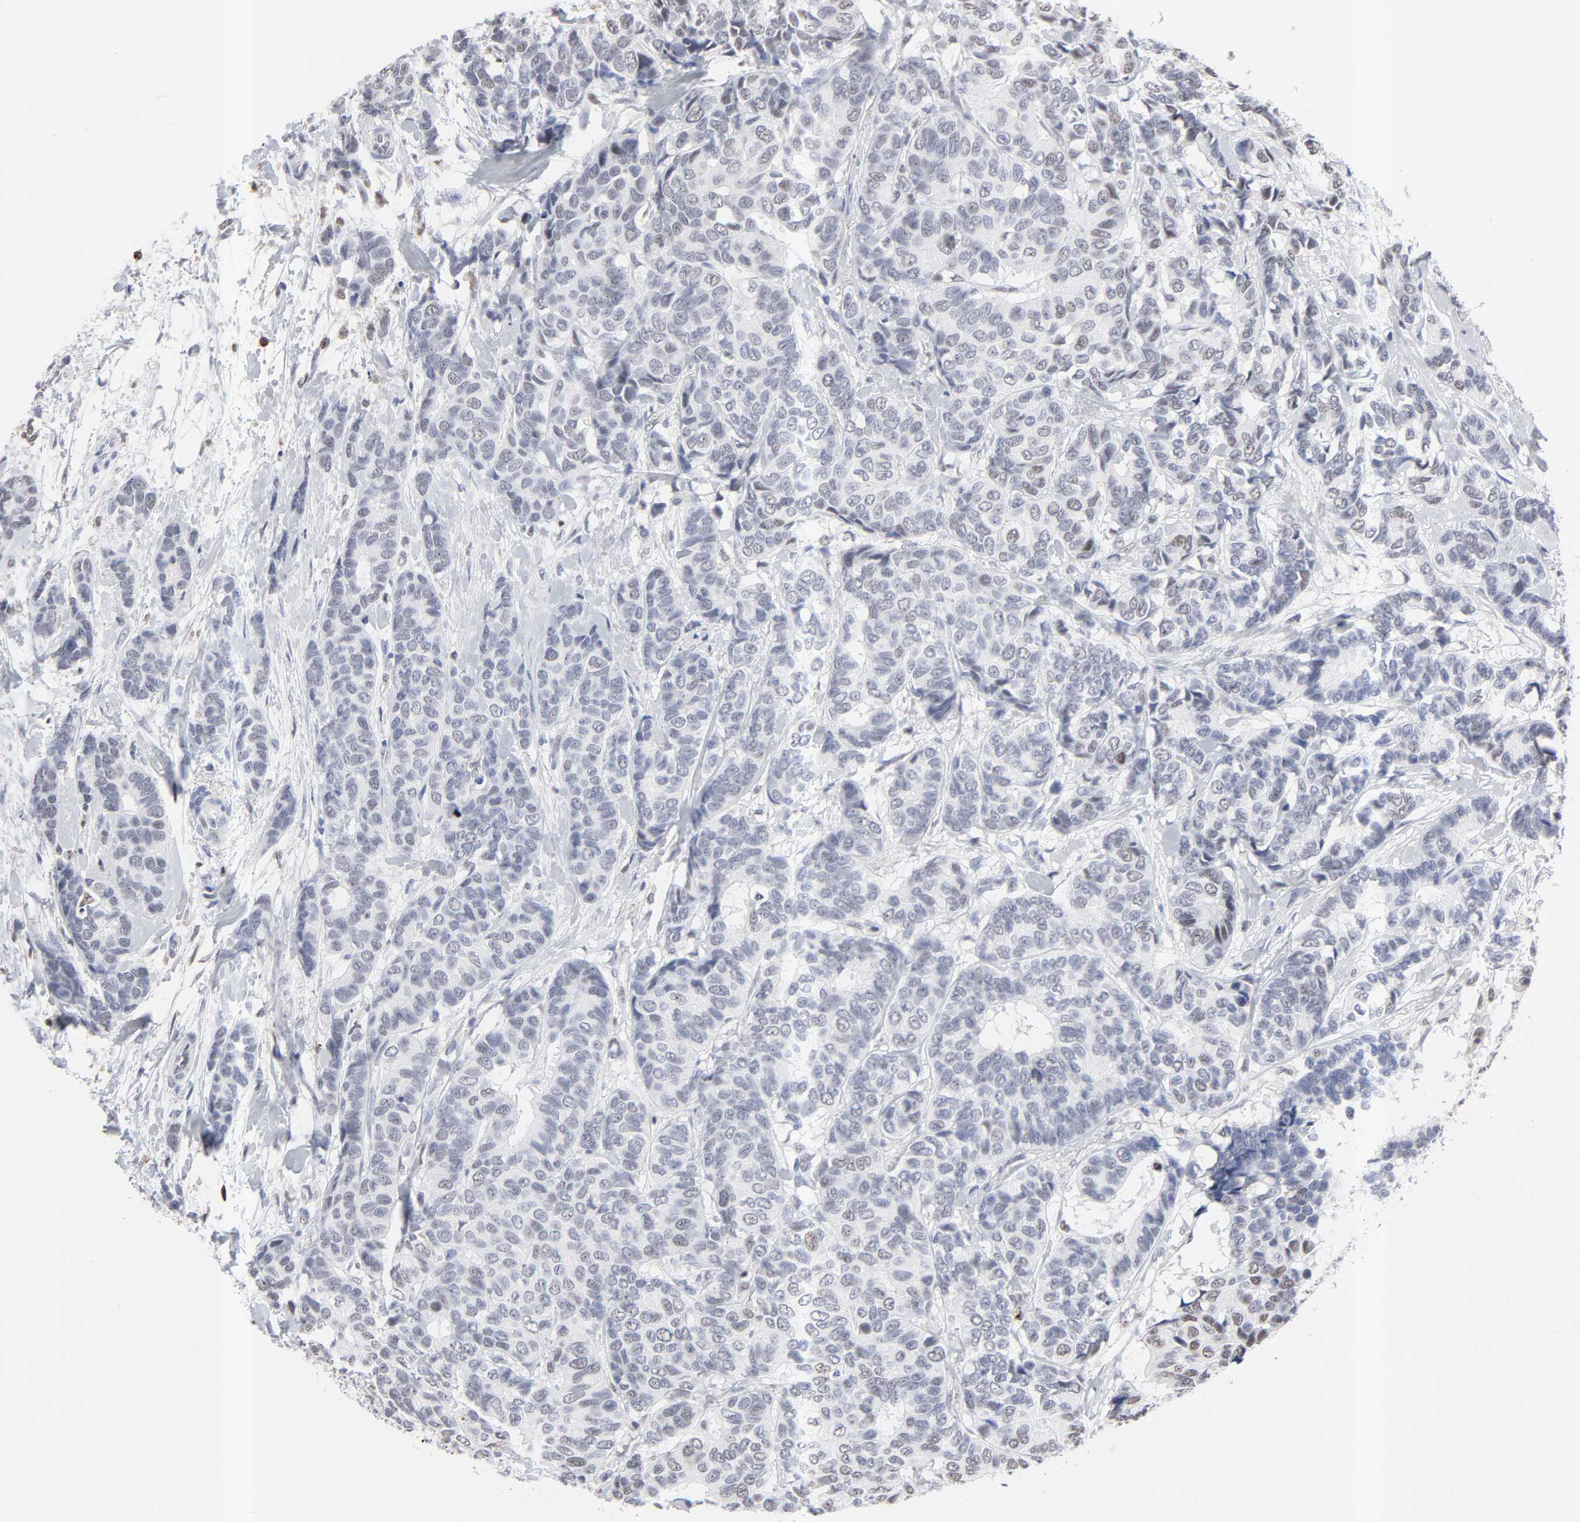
{"staining": {"intensity": "weak", "quantity": "<25%", "location": "nuclear"}, "tissue": "breast cancer", "cell_type": "Tumor cells", "image_type": "cancer", "snomed": [{"axis": "morphology", "description": "Duct carcinoma"}, {"axis": "topography", "description": "Breast"}], "caption": "Immunohistochemistry micrograph of human breast infiltrating ductal carcinoma stained for a protein (brown), which shows no positivity in tumor cells.", "gene": "CD2", "patient": {"sex": "female", "age": 87}}